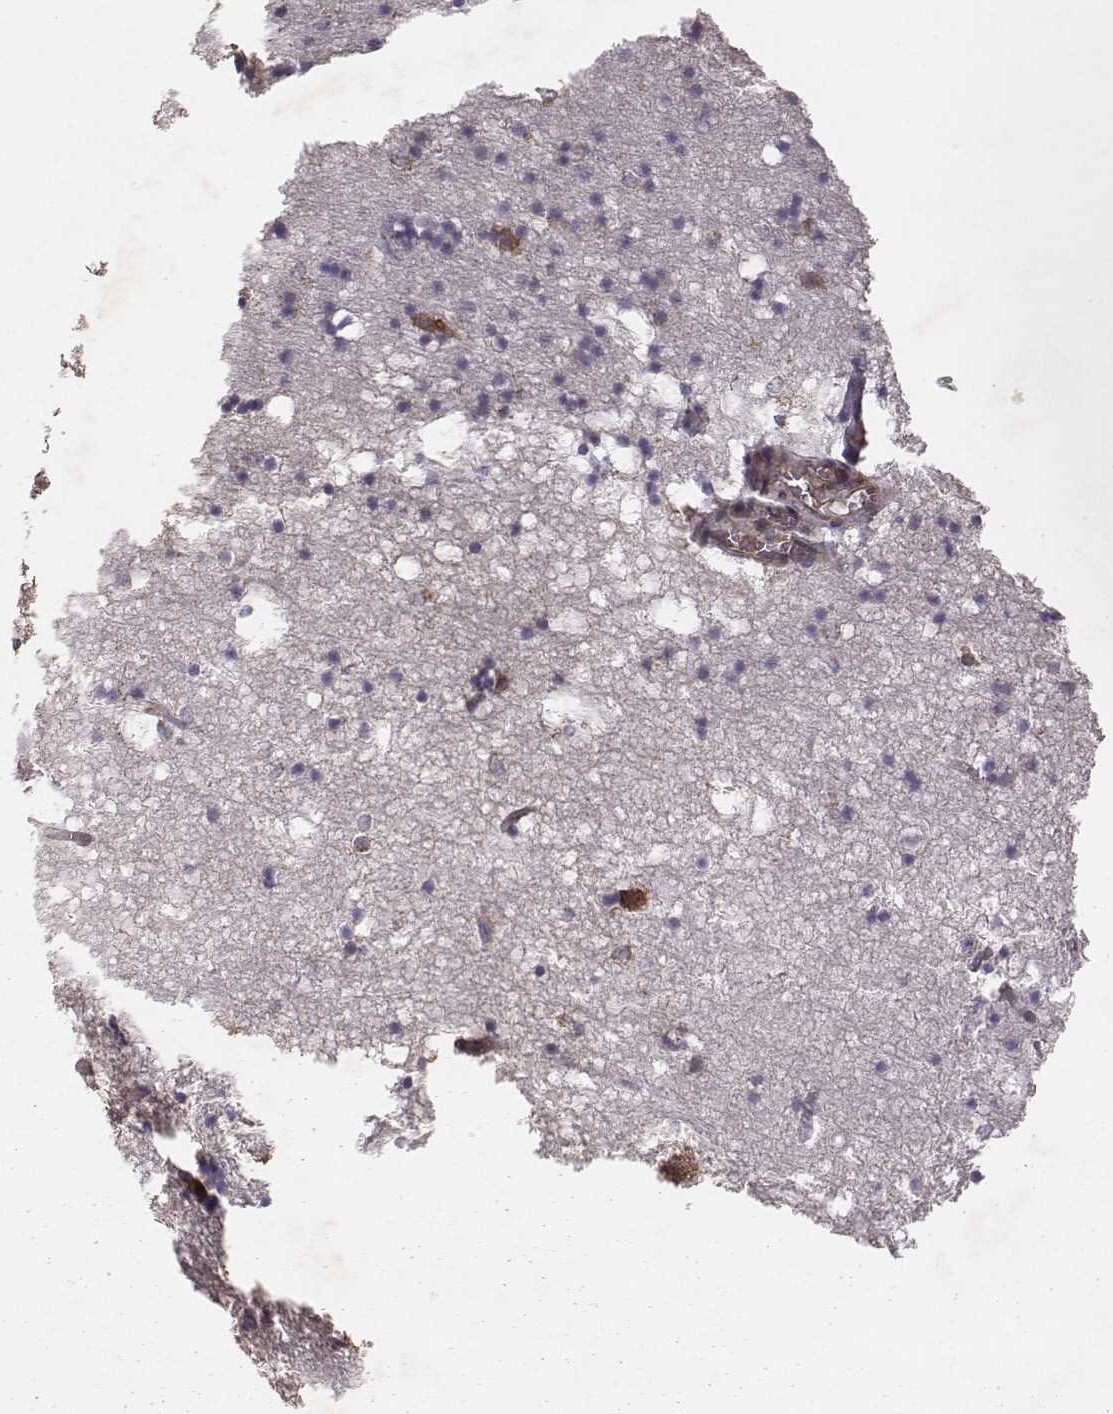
{"staining": {"intensity": "moderate", "quantity": "25%-75%", "location": "cytoplasmic/membranous"}, "tissue": "hippocampus", "cell_type": "Glial cells", "image_type": "normal", "snomed": [{"axis": "morphology", "description": "Normal tissue, NOS"}, {"axis": "topography", "description": "Hippocampus"}], "caption": "Human hippocampus stained for a protein (brown) demonstrates moderate cytoplasmic/membranous positive staining in approximately 25%-75% of glial cells.", "gene": "TXLNA", "patient": {"sex": "male", "age": 58}}